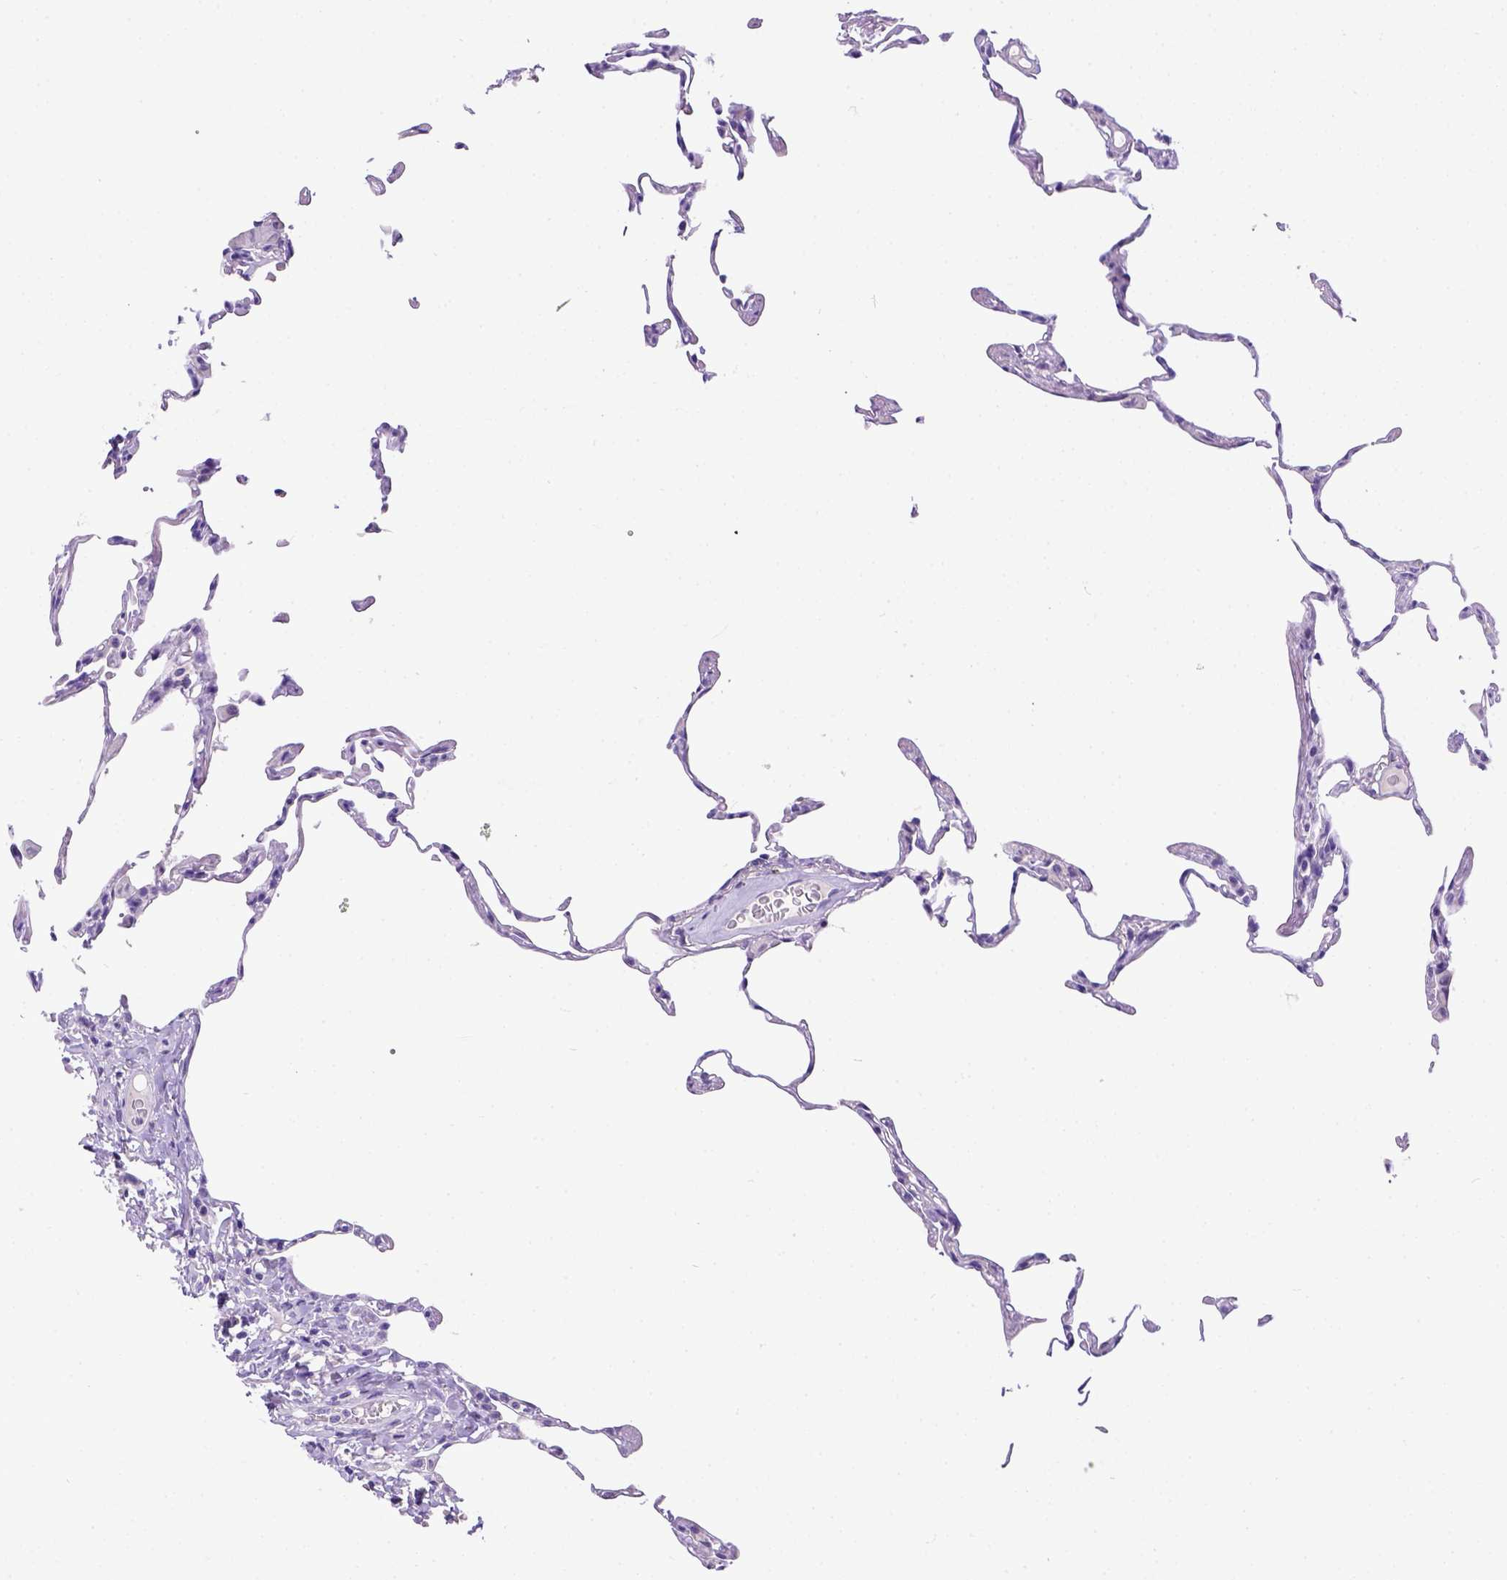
{"staining": {"intensity": "negative", "quantity": "none", "location": "none"}, "tissue": "lung", "cell_type": "Alveolar cells", "image_type": "normal", "snomed": [{"axis": "morphology", "description": "Normal tissue, NOS"}, {"axis": "topography", "description": "Lung"}], "caption": "Lung stained for a protein using IHC shows no staining alveolar cells.", "gene": "ESR1", "patient": {"sex": "female", "age": 57}}